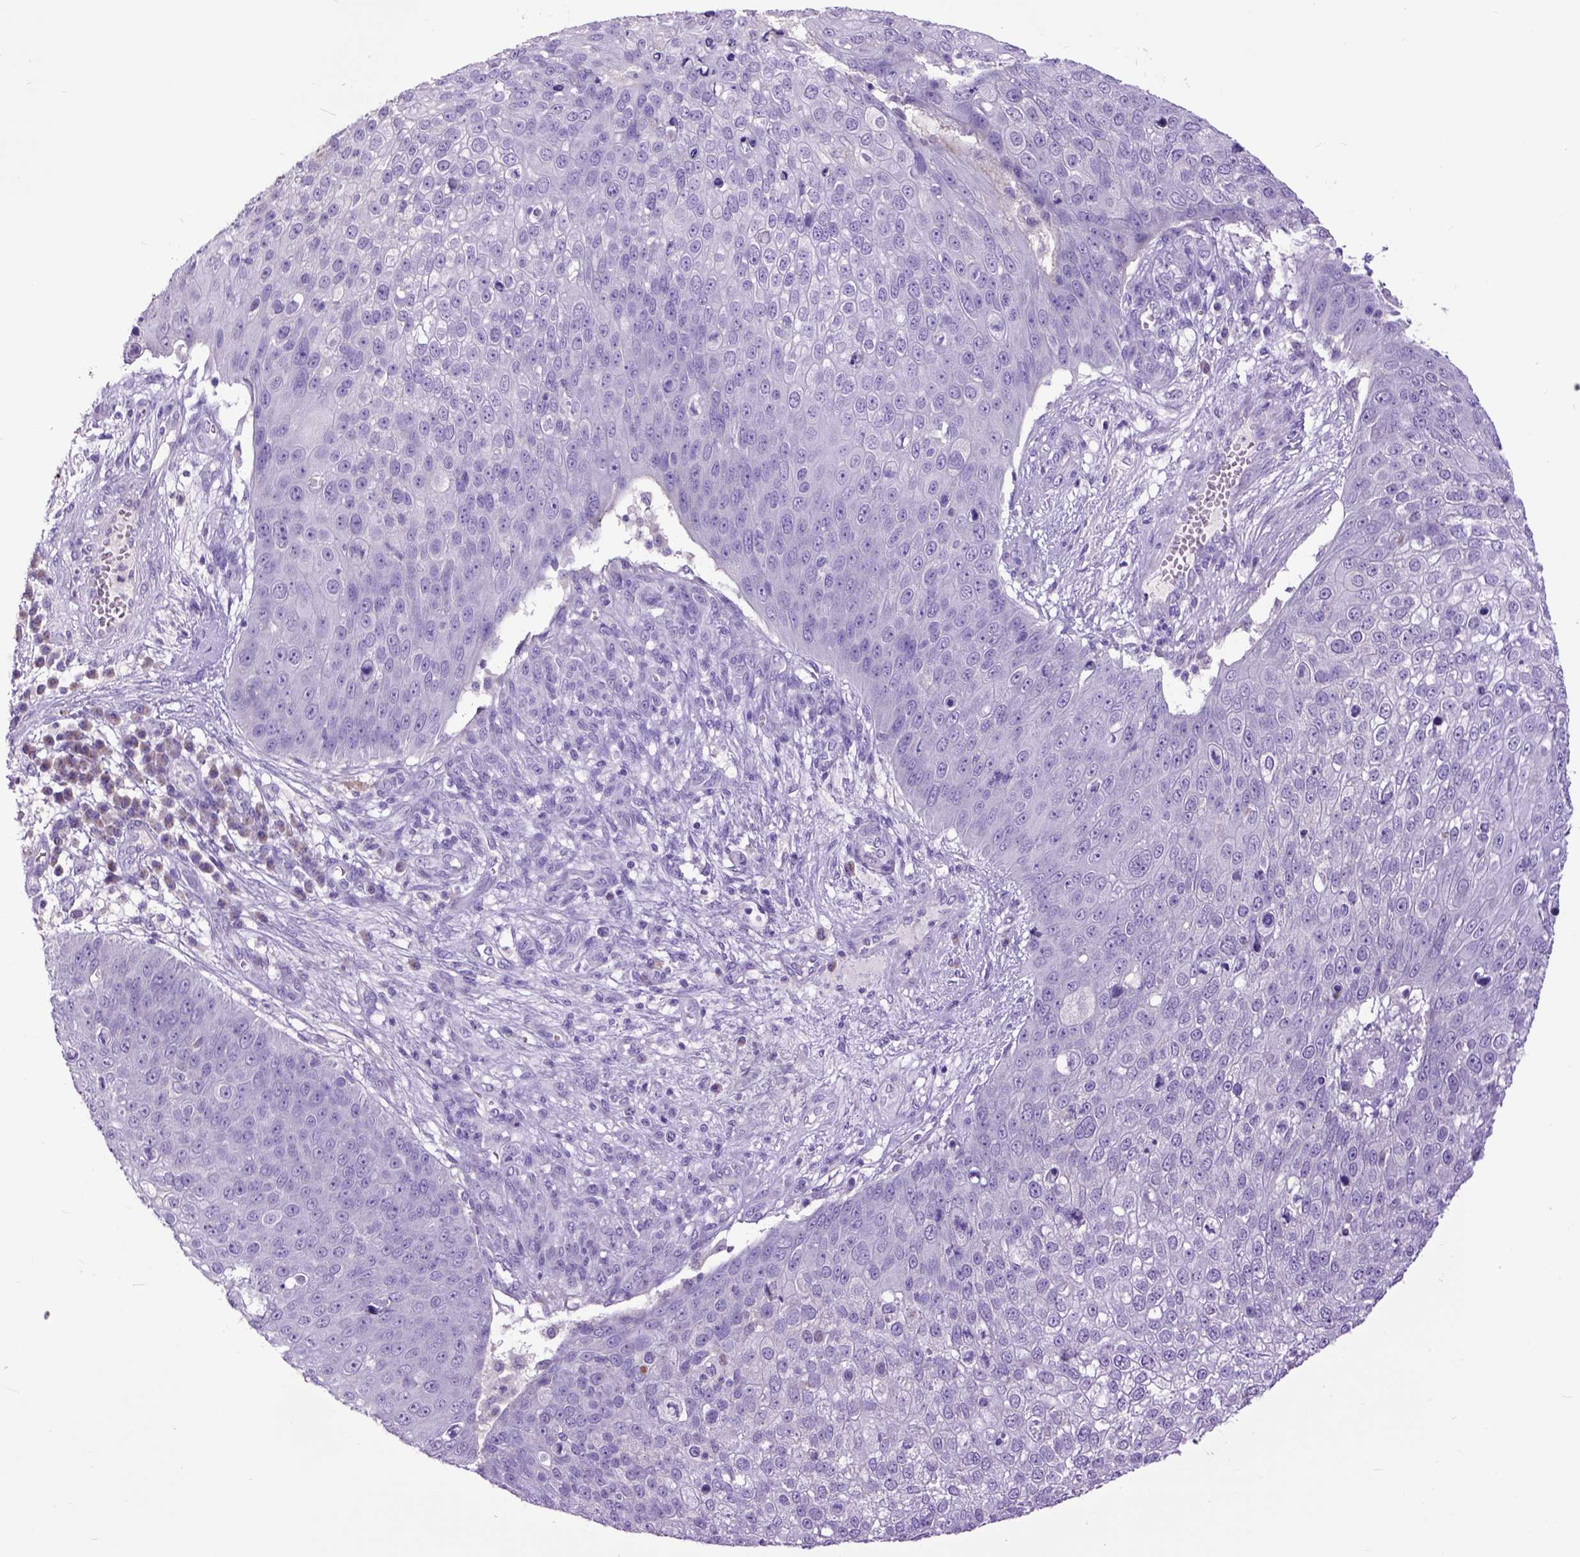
{"staining": {"intensity": "negative", "quantity": "none", "location": "none"}, "tissue": "skin cancer", "cell_type": "Tumor cells", "image_type": "cancer", "snomed": [{"axis": "morphology", "description": "Squamous cell carcinoma, NOS"}, {"axis": "topography", "description": "Skin"}], "caption": "There is no significant positivity in tumor cells of squamous cell carcinoma (skin).", "gene": "RAB25", "patient": {"sex": "male", "age": 71}}